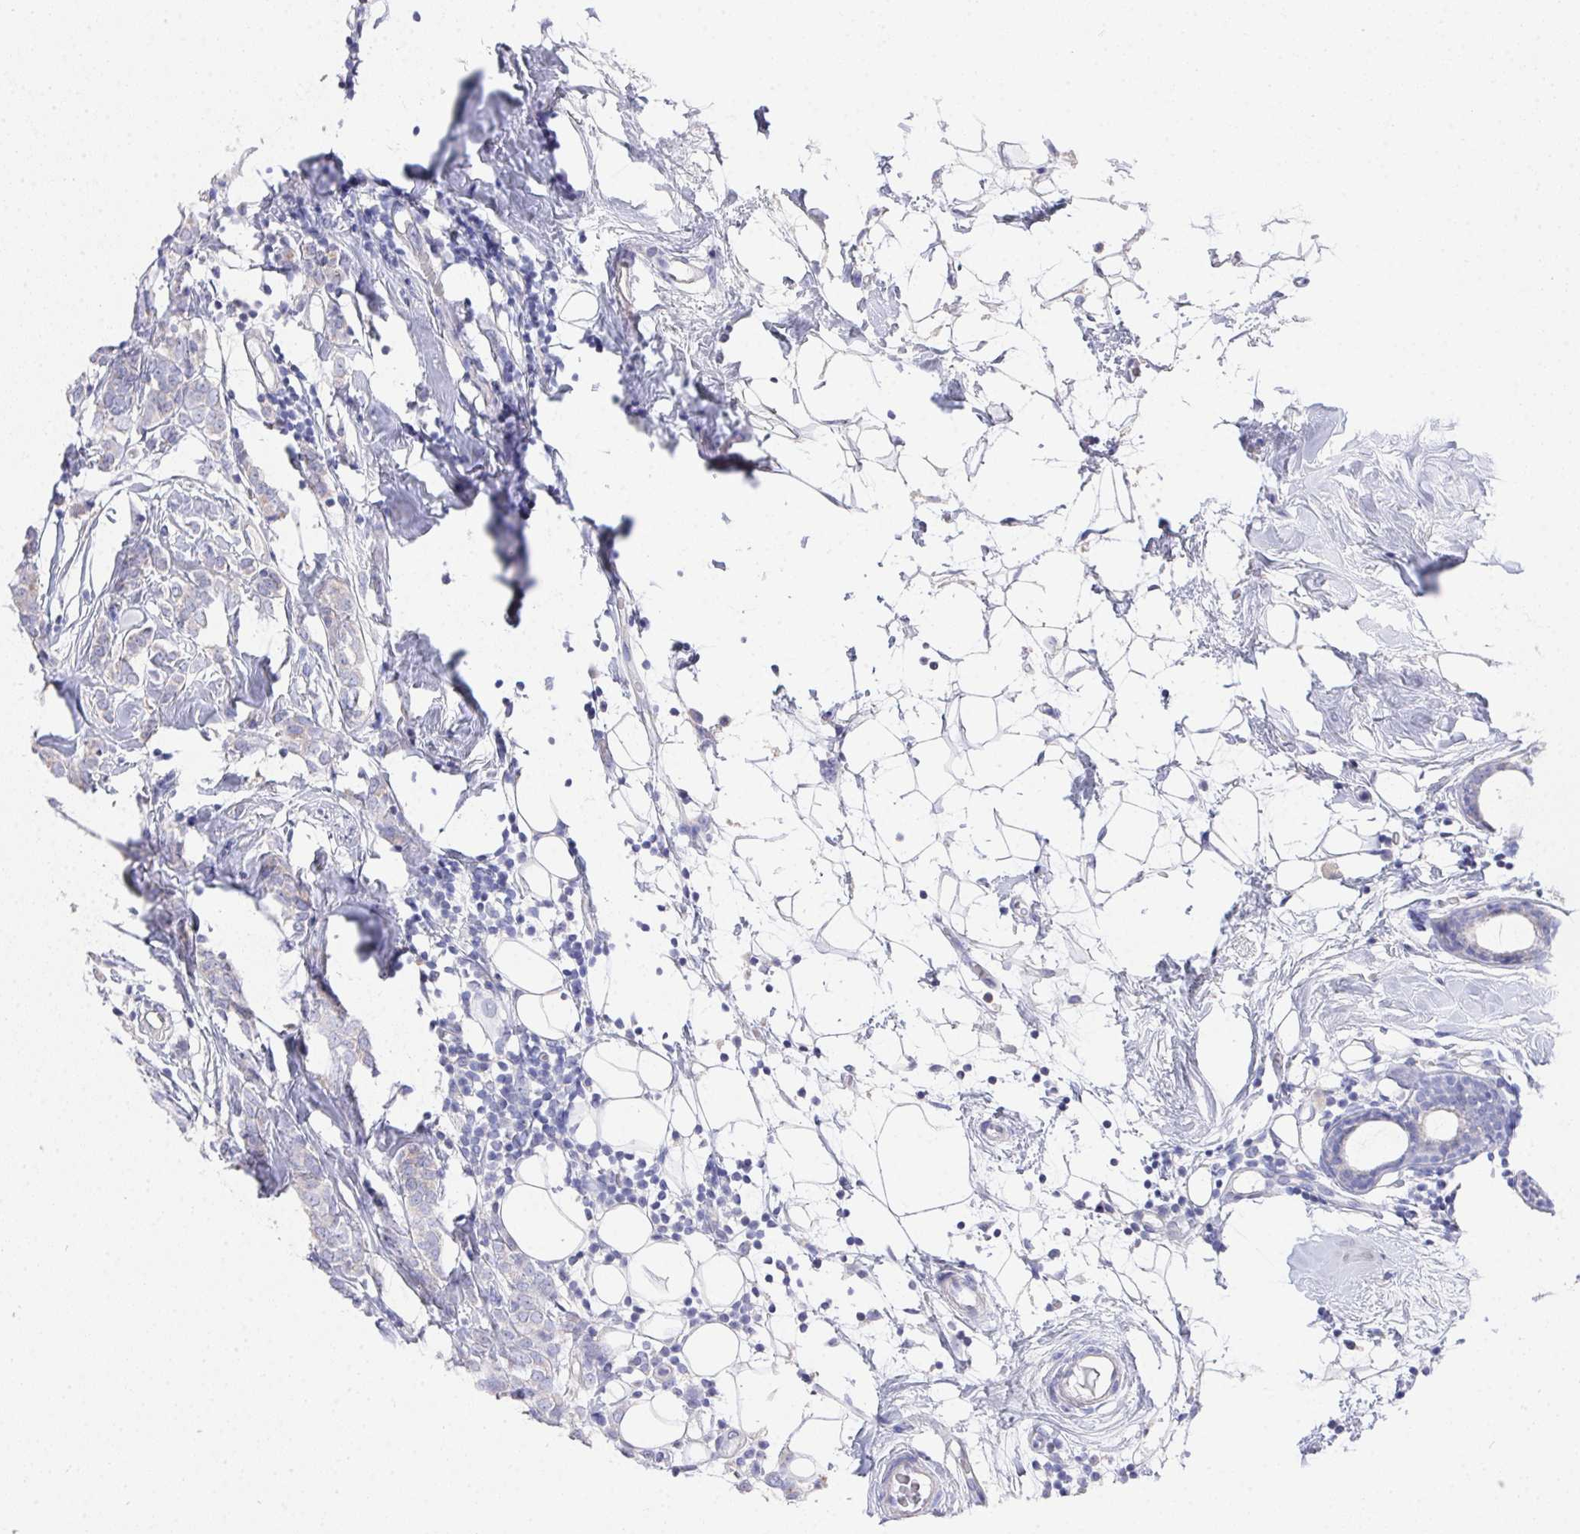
{"staining": {"intensity": "negative", "quantity": "none", "location": "none"}, "tissue": "breast cancer", "cell_type": "Tumor cells", "image_type": "cancer", "snomed": [{"axis": "morphology", "description": "Lobular carcinoma"}, {"axis": "topography", "description": "Breast"}], "caption": "Immunohistochemical staining of breast cancer (lobular carcinoma) demonstrates no significant expression in tumor cells.", "gene": "PRG3", "patient": {"sex": "female", "age": 49}}